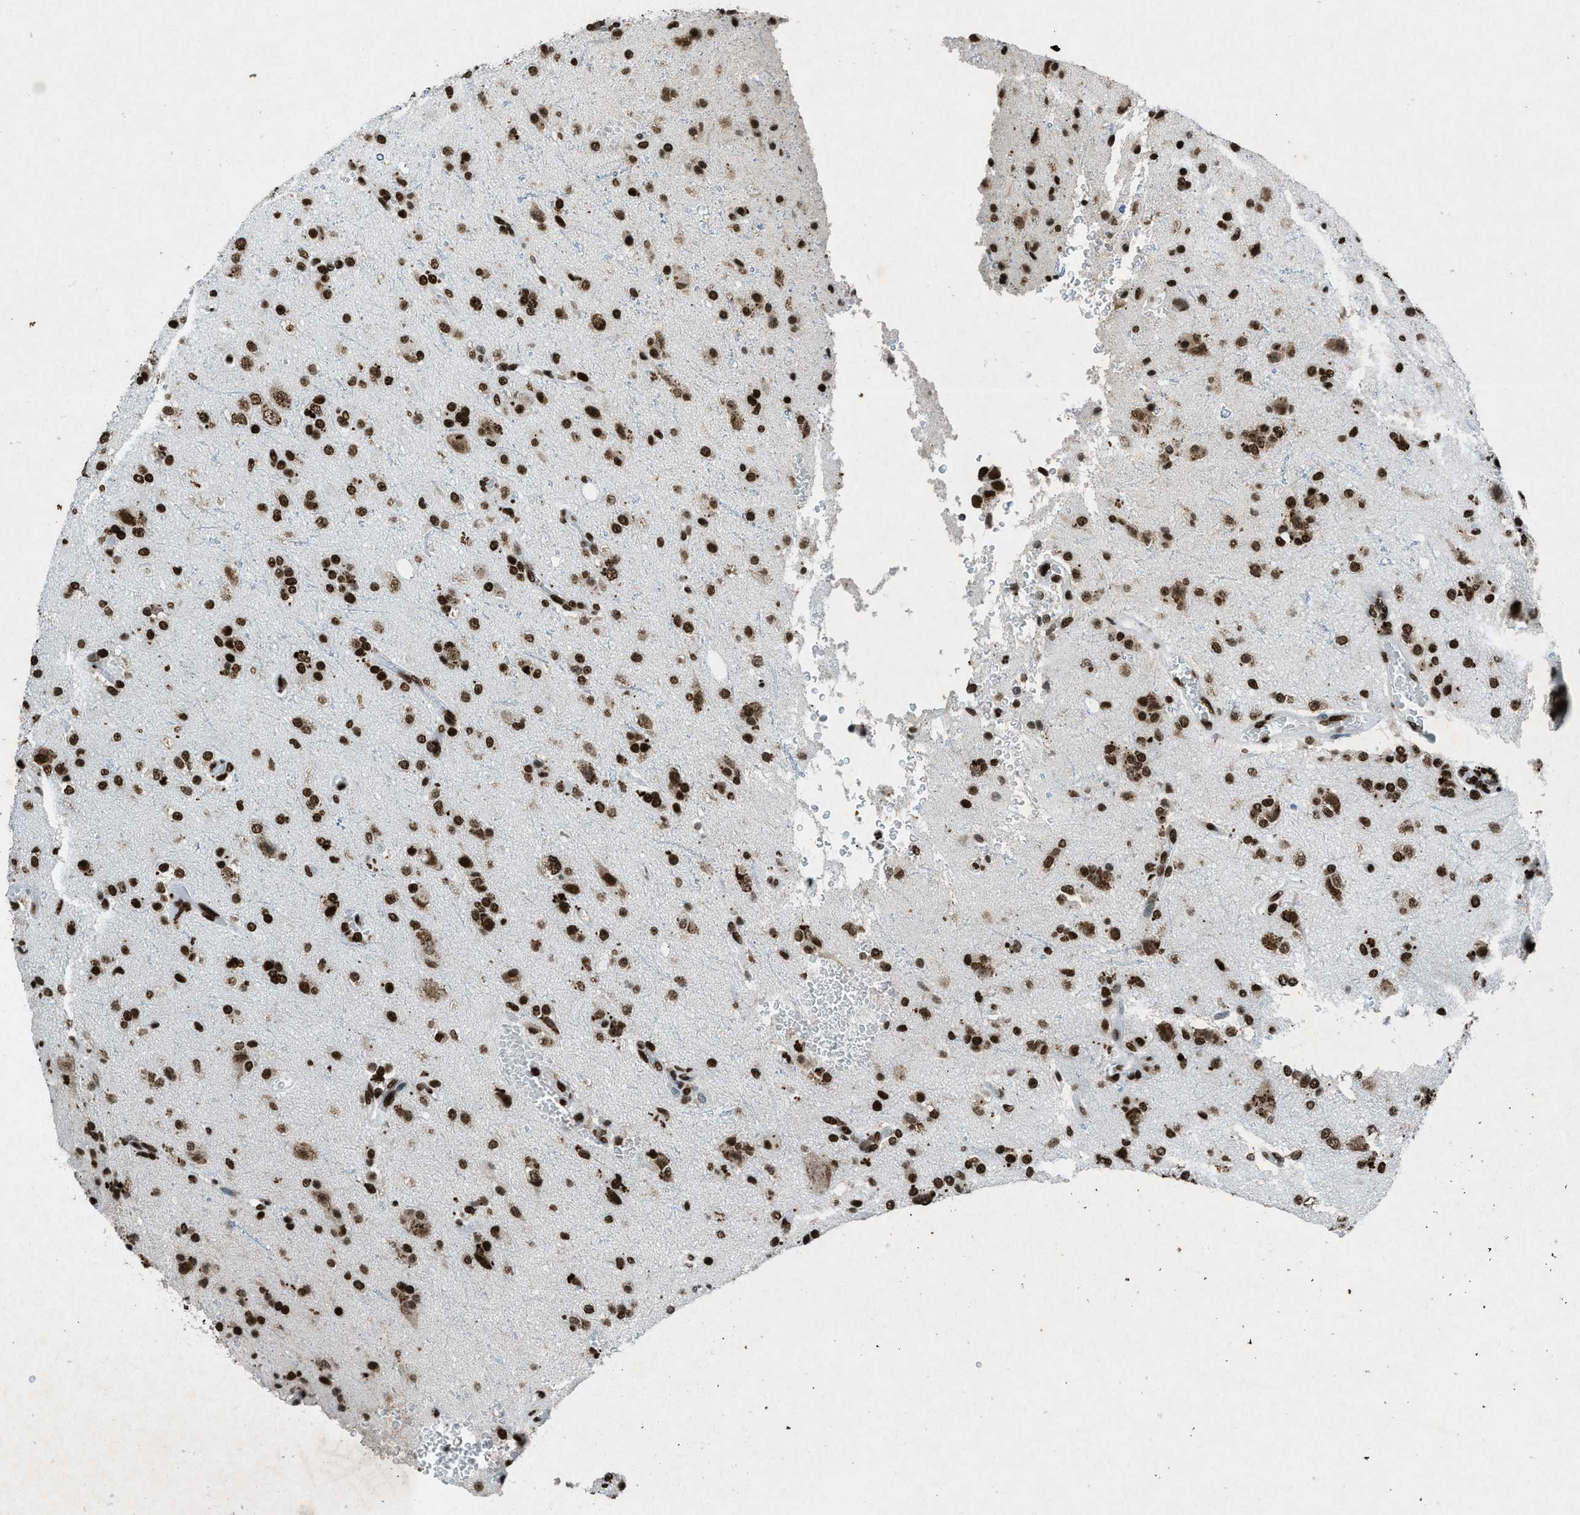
{"staining": {"intensity": "moderate", "quantity": ">75%", "location": "nuclear"}, "tissue": "glioma", "cell_type": "Tumor cells", "image_type": "cancer", "snomed": [{"axis": "morphology", "description": "Glioma, malignant, High grade"}, {"axis": "topography", "description": "Brain"}], "caption": "Immunohistochemistry (IHC) (DAB) staining of malignant glioma (high-grade) exhibits moderate nuclear protein expression in approximately >75% of tumor cells.", "gene": "NXF1", "patient": {"sex": "male", "age": 47}}